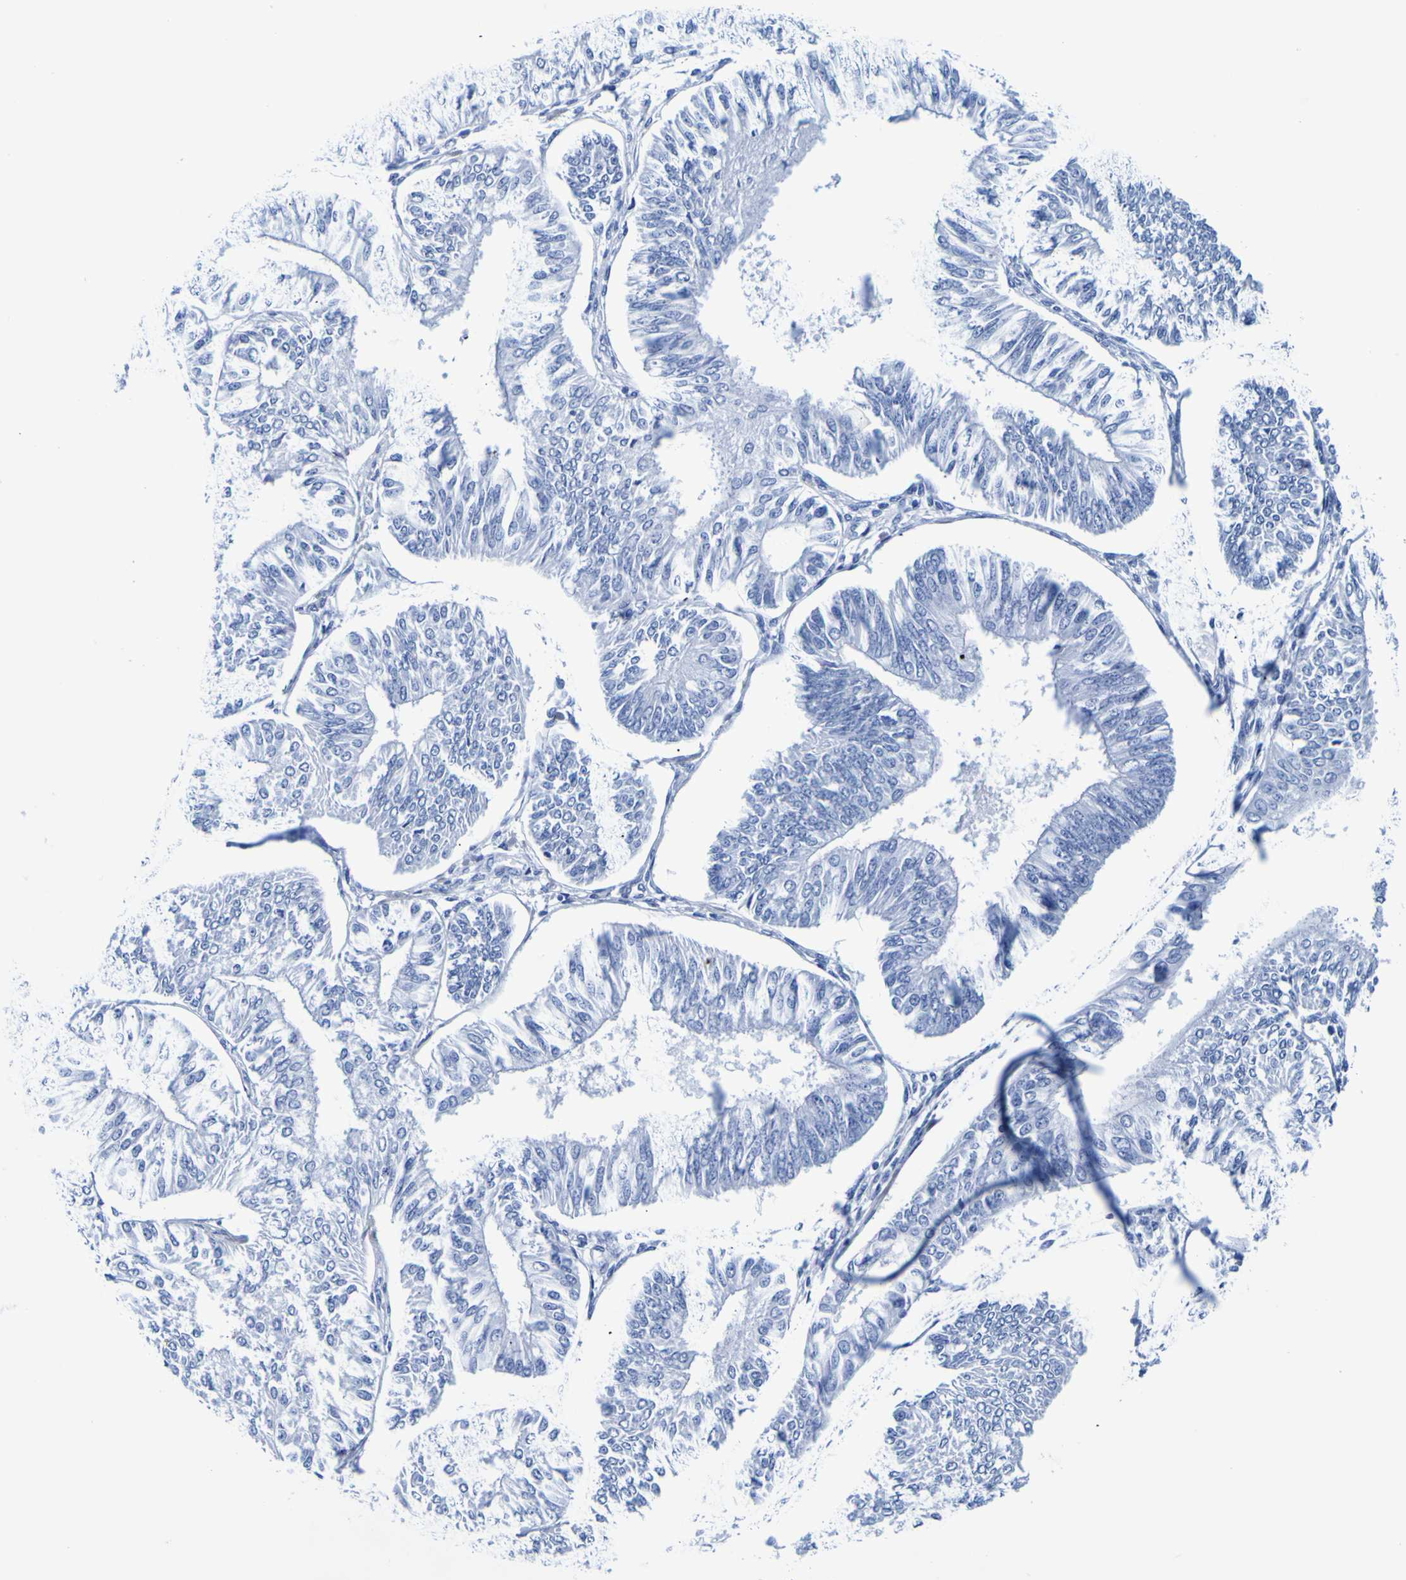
{"staining": {"intensity": "negative", "quantity": "none", "location": "none"}, "tissue": "endometrial cancer", "cell_type": "Tumor cells", "image_type": "cancer", "snomed": [{"axis": "morphology", "description": "Adenocarcinoma, NOS"}, {"axis": "topography", "description": "Endometrium"}], "caption": "Endometrial cancer was stained to show a protein in brown. There is no significant positivity in tumor cells. (DAB (3,3'-diaminobenzidine) IHC with hematoxylin counter stain).", "gene": "DPEP1", "patient": {"sex": "female", "age": 58}}